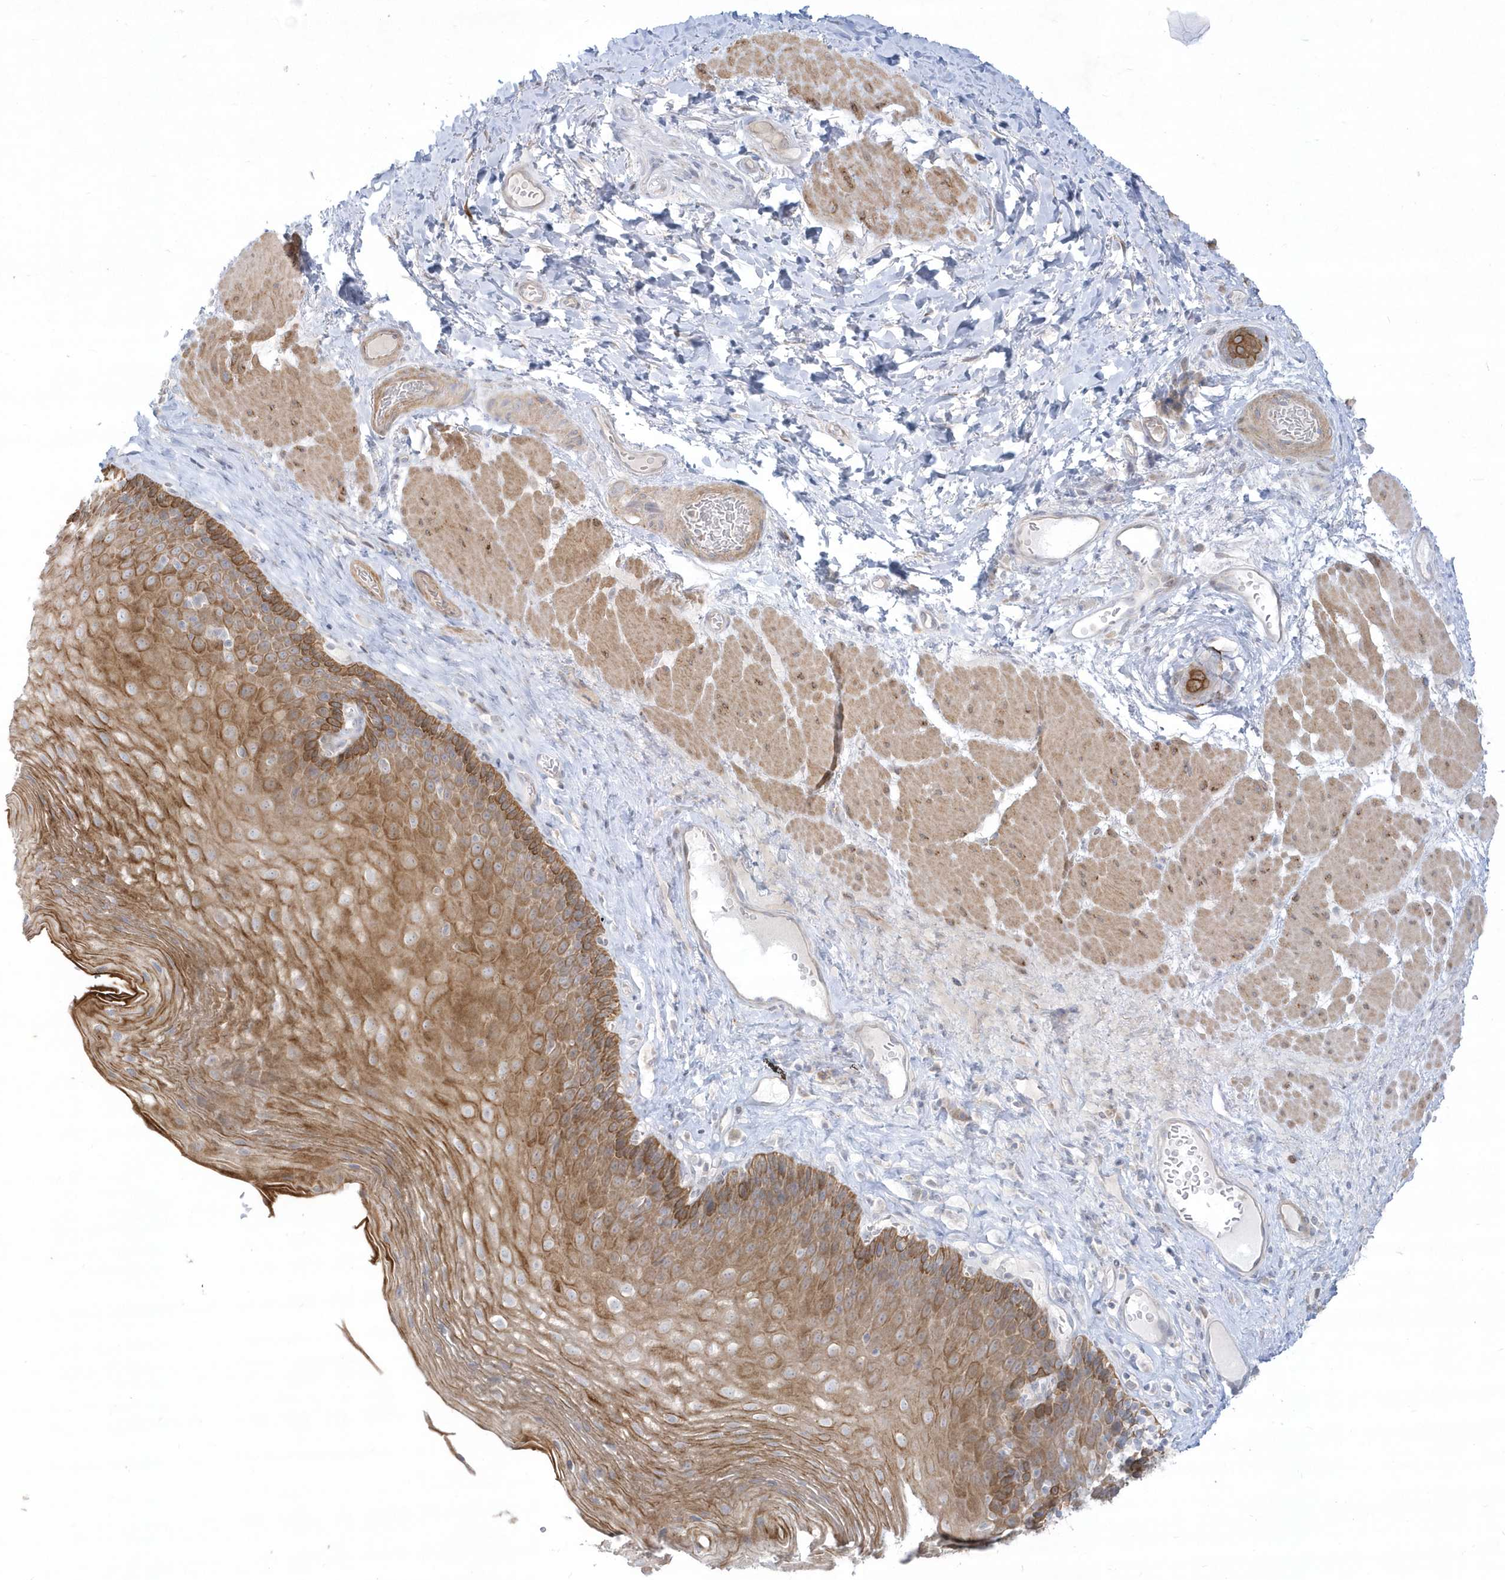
{"staining": {"intensity": "moderate", "quantity": ">75%", "location": "cytoplasmic/membranous"}, "tissue": "esophagus", "cell_type": "Squamous epithelial cells", "image_type": "normal", "snomed": [{"axis": "morphology", "description": "Normal tissue, NOS"}, {"axis": "topography", "description": "Esophagus"}], "caption": "An image of esophagus stained for a protein exhibits moderate cytoplasmic/membranous brown staining in squamous epithelial cells.", "gene": "LARS1", "patient": {"sex": "female", "age": 66}}